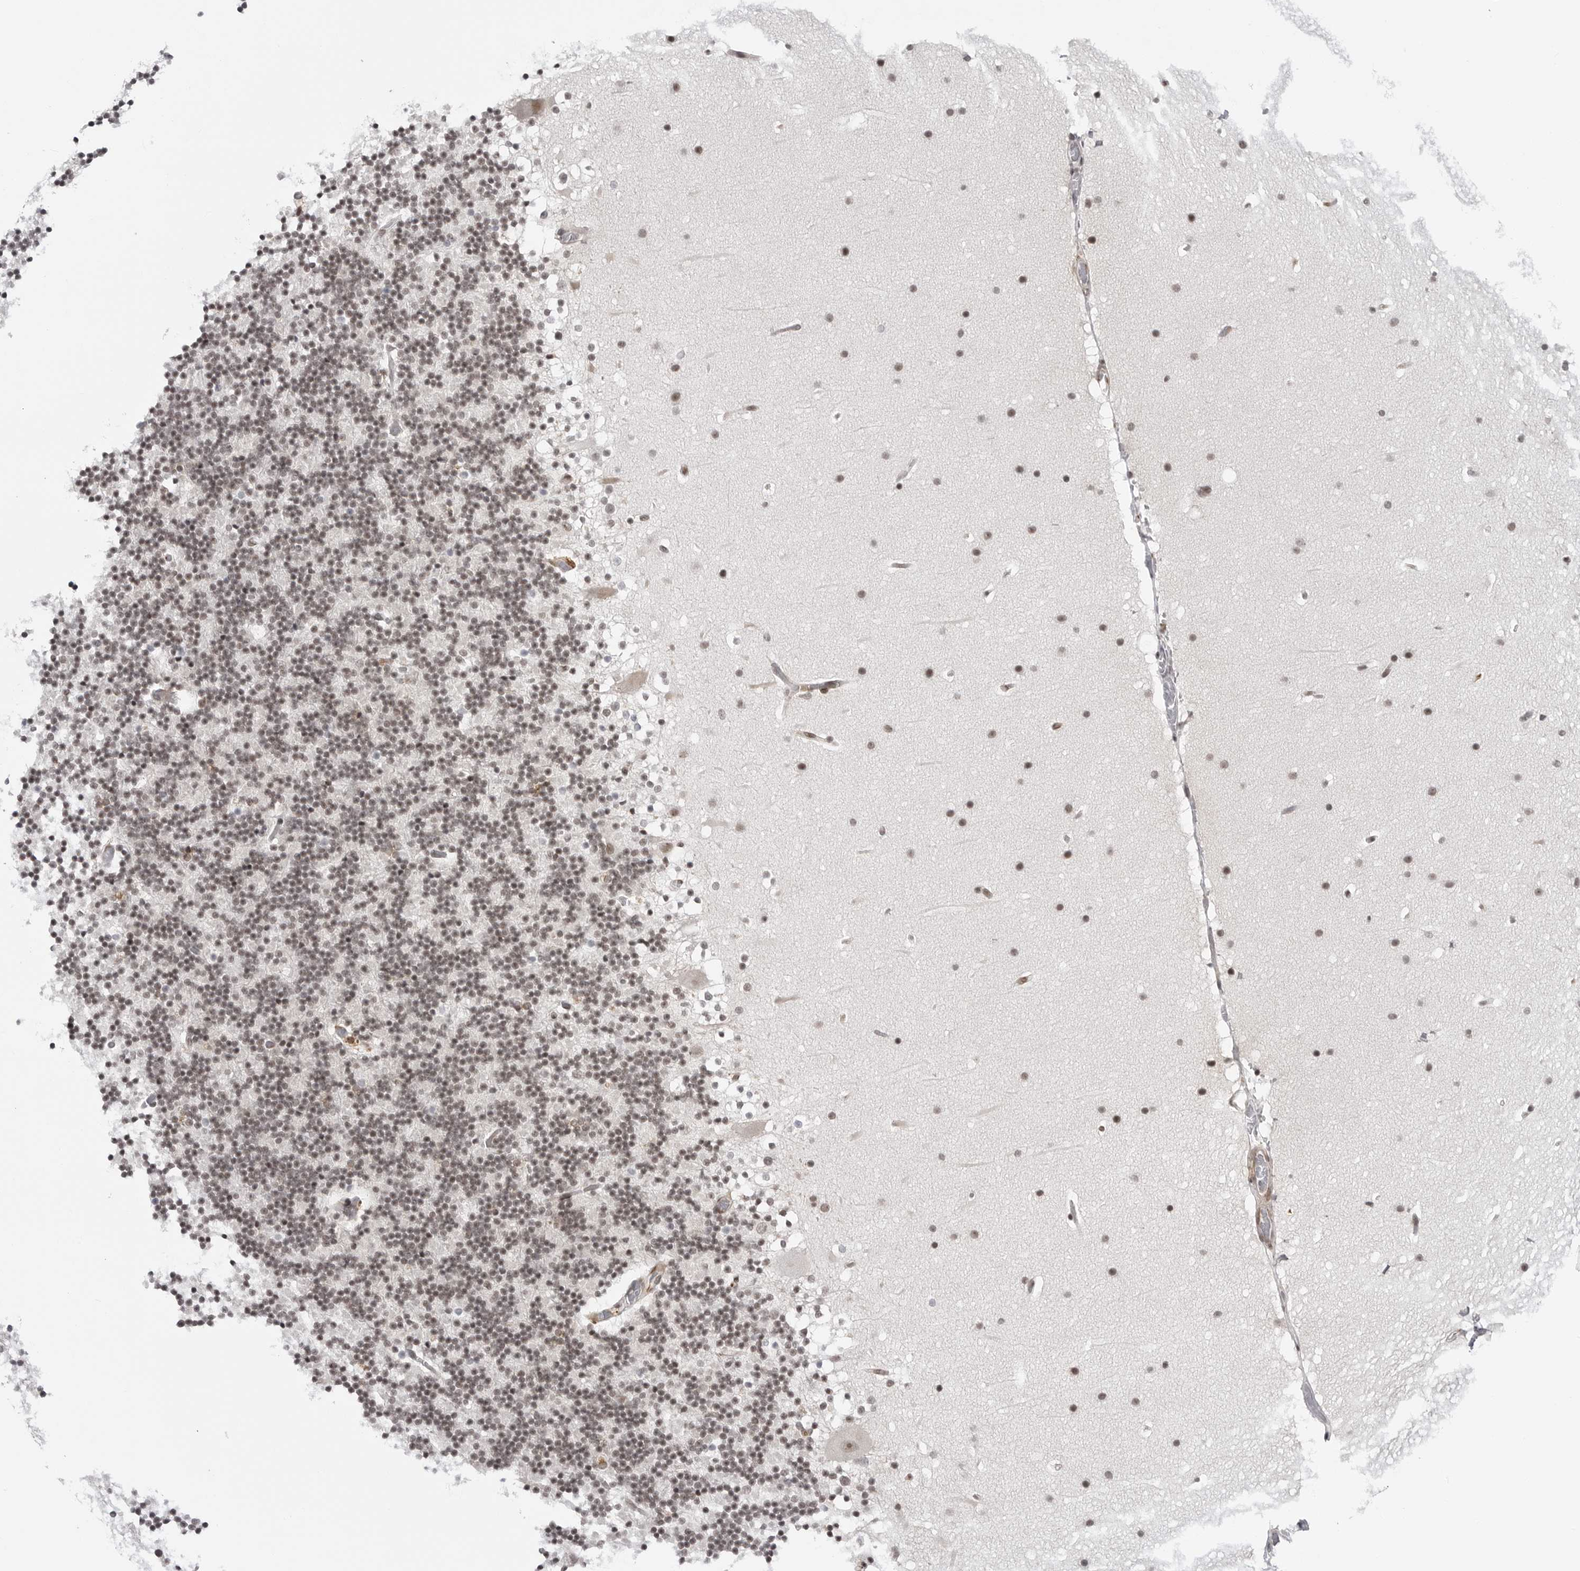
{"staining": {"intensity": "weak", "quantity": "25%-75%", "location": "nuclear"}, "tissue": "cerebellum", "cell_type": "Cells in granular layer", "image_type": "normal", "snomed": [{"axis": "morphology", "description": "Normal tissue, NOS"}, {"axis": "topography", "description": "Cerebellum"}], "caption": "Immunohistochemistry photomicrograph of benign human cerebellum stained for a protein (brown), which reveals low levels of weak nuclear positivity in about 25%-75% of cells in granular layer.", "gene": "TRIM66", "patient": {"sex": "male", "age": 57}}